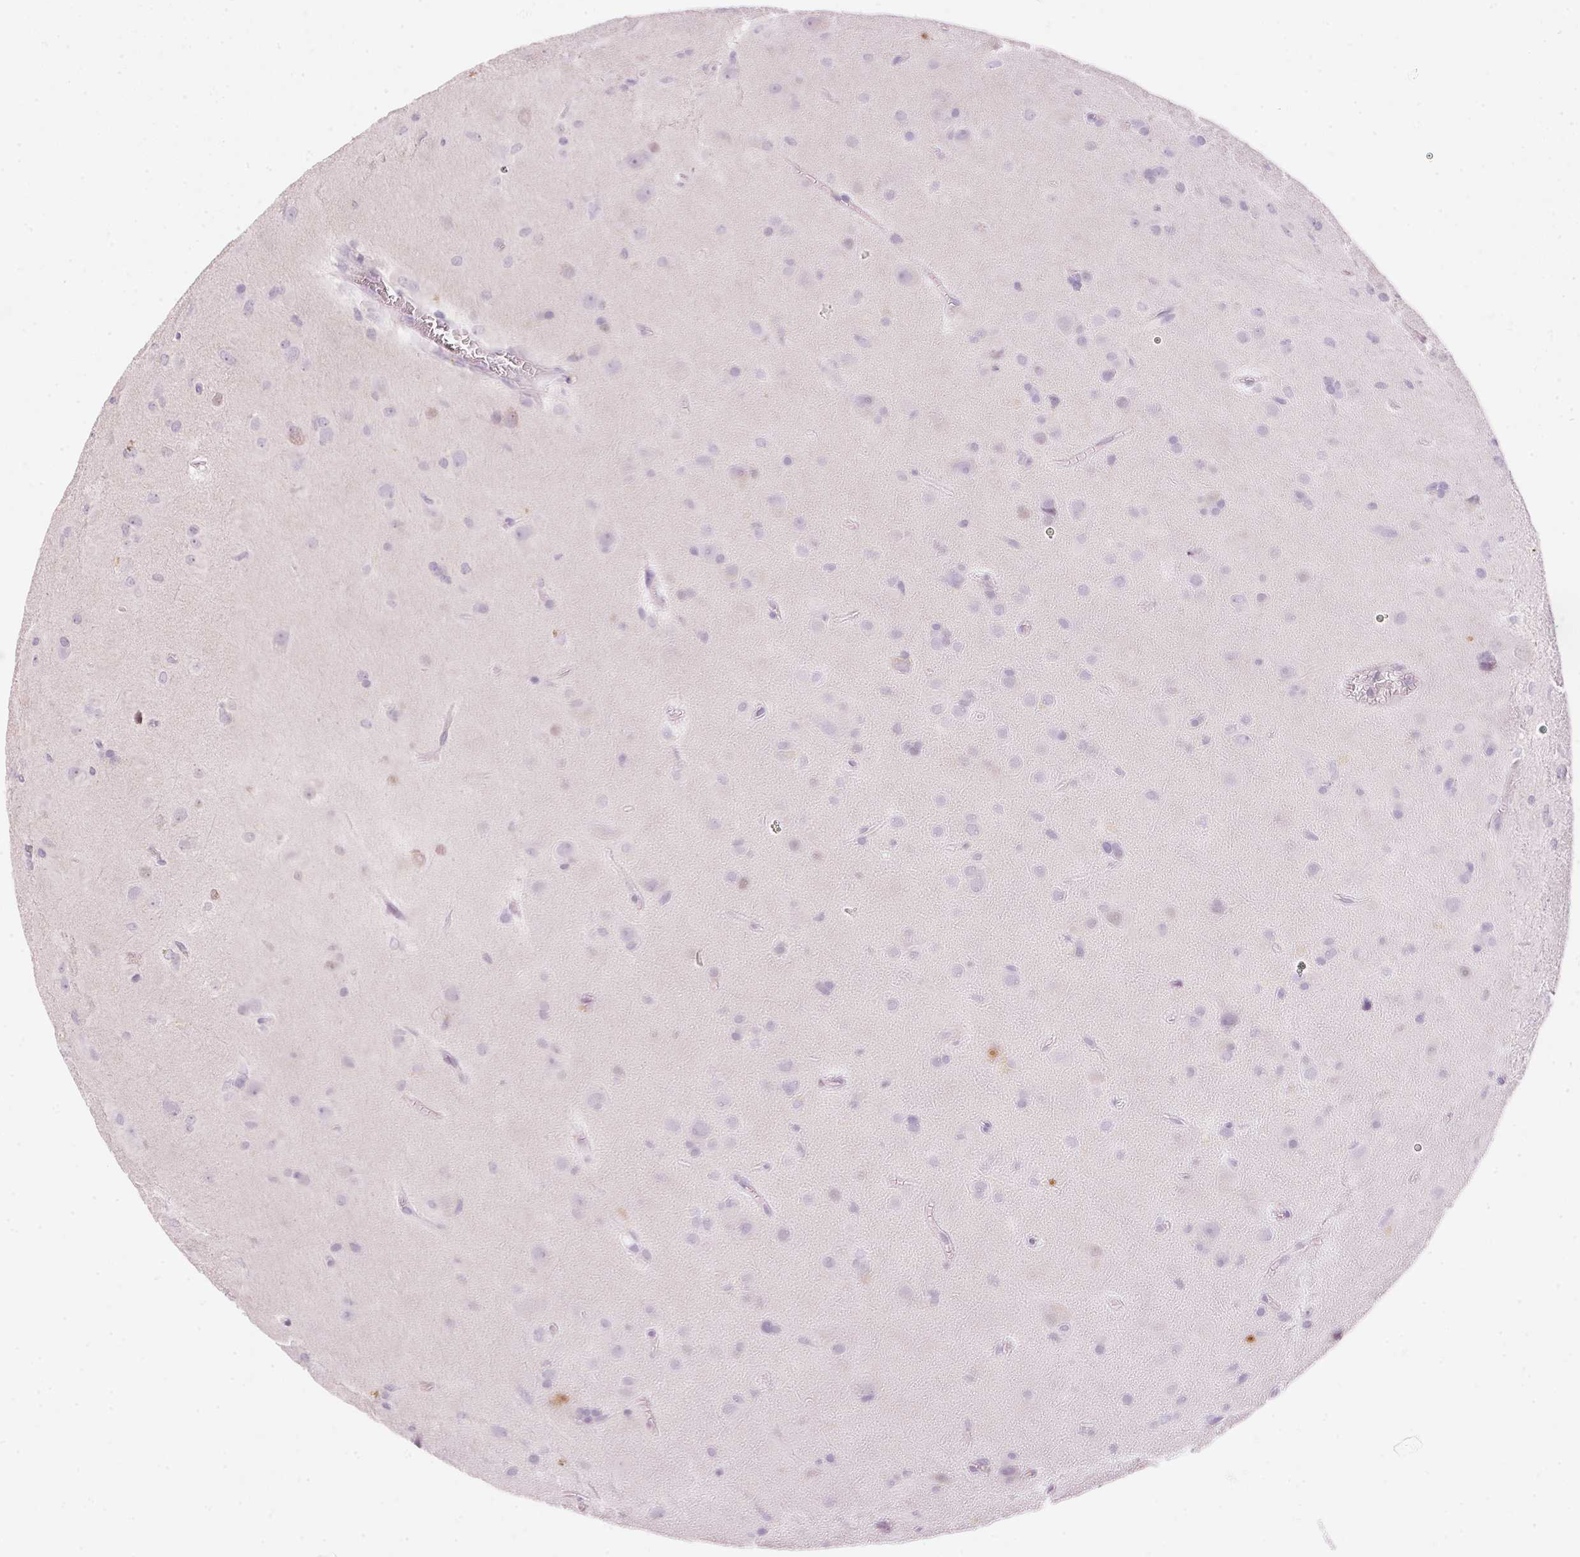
{"staining": {"intensity": "negative", "quantity": "none", "location": "none"}, "tissue": "glioma", "cell_type": "Tumor cells", "image_type": "cancer", "snomed": [{"axis": "morphology", "description": "Glioma, malignant, Low grade"}, {"axis": "topography", "description": "Brain"}], "caption": "IHC micrograph of human glioma stained for a protein (brown), which reveals no expression in tumor cells.", "gene": "CYP11B1", "patient": {"sex": "male", "age": 58}}